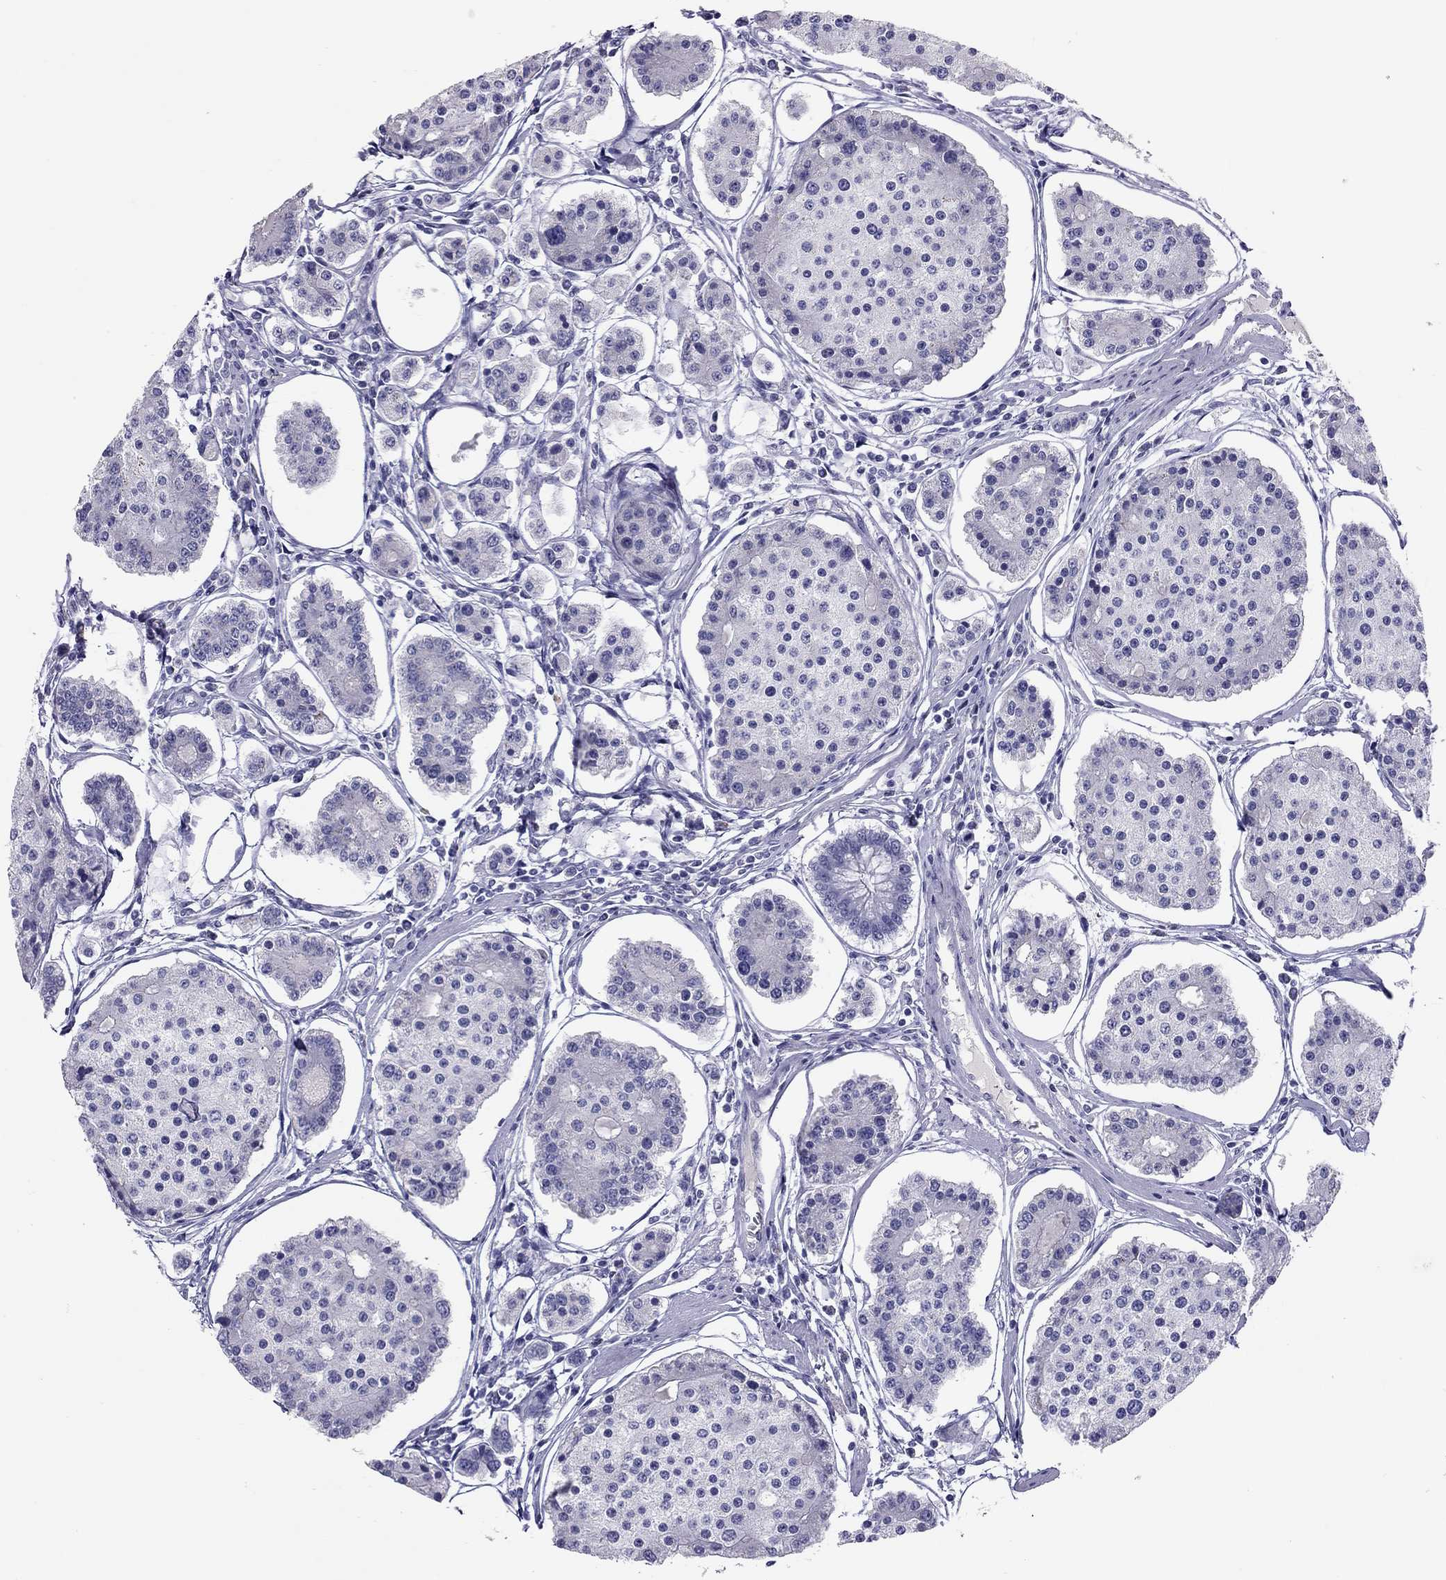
{"staining": {"intensity": "negative", "quantity": "none", "location": "none"}, "tissue": "carcinoid", "cell_type": "Tumor cells", "image_type": "cancer", "snomed": [{"axis": "morphology", "description": "Carcinoid, malignant, NOS"}, {"axis": "topography", "description": "Small intestine"}], "caption": "Immunohistochemistry photomicrograph of neoplastic tissue: malignant carcinoid stained with DAB (3,3'-diaminobenzidine) displays no significant protein expression in tumor cells. The staining was performed using DAB (3,3'-diaminobenzidine) to visualize the protein expression in brown, while the nuclei were stained in blue with hematoxylin (Magnification: 20x).", "gene": "KCNV2", "patient": {"sex": "female", "age": 65}}